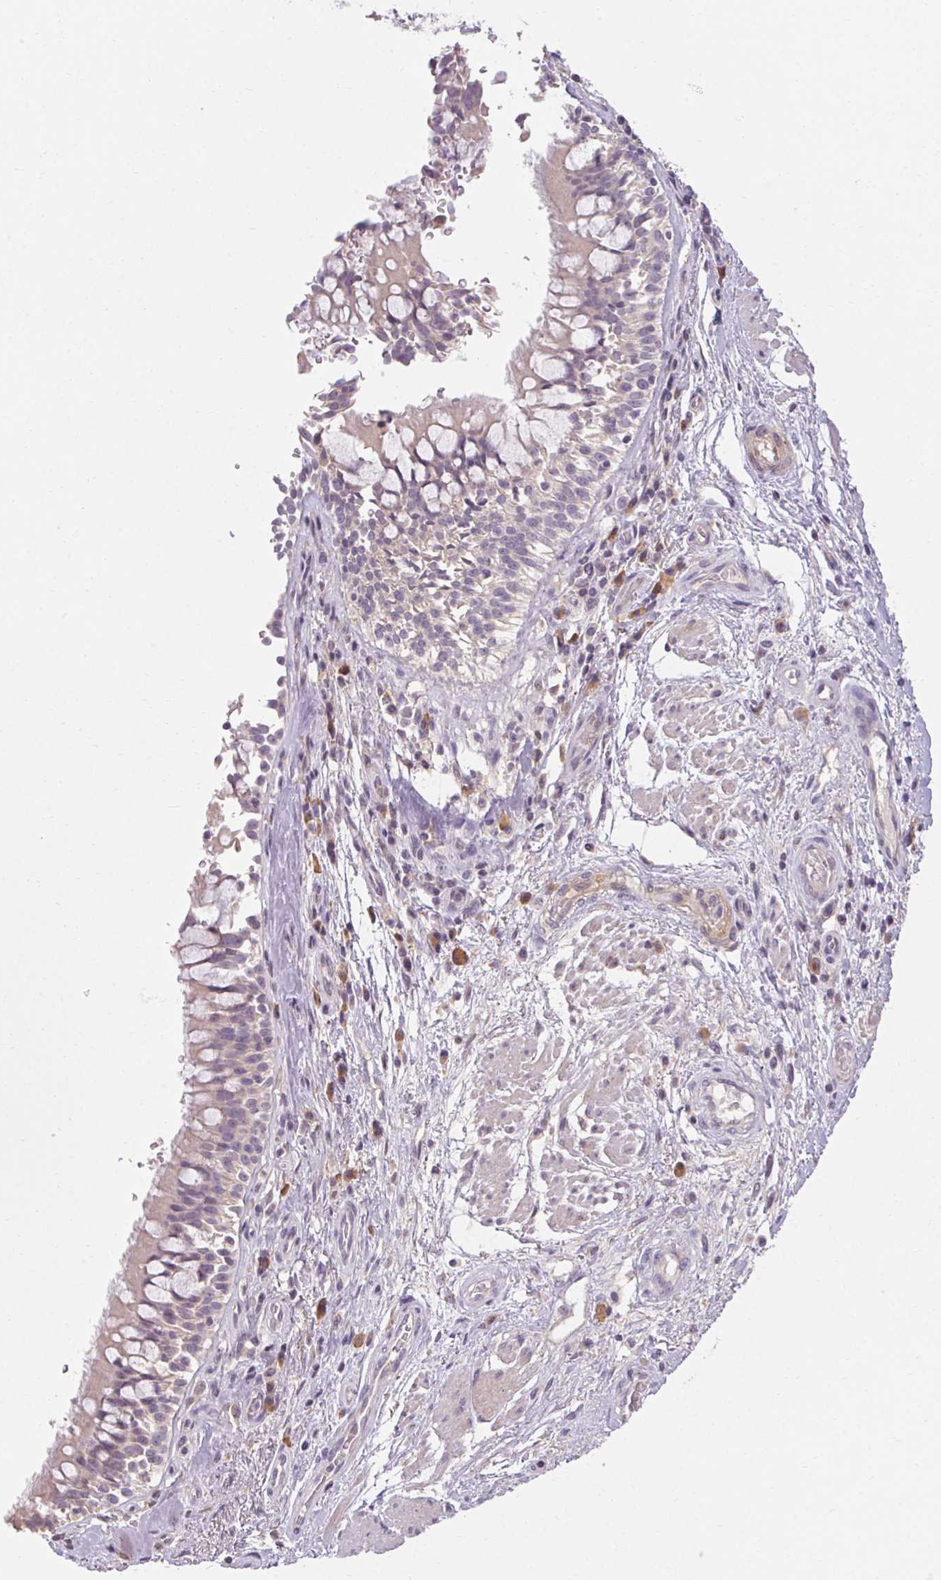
{"staining": {"intensity": "negative", "quantity": "none", "location": "none"}, "tissue": "adipose tissue", "cell_type": "Adipocytes", "image_type": "normal", "snomed": [{"axis": "morphology", "description": "Normal tissue, NOS"}, {"axis": "topography", "description": "Cartilage tissue"}, {"axis": "topography", "description": "Bronchus"}], "caption": "Immunohistochemistry of normal adipose tissue shows no positivity in adipocytes.", "gene": "TMEM52B", "patient": {"sex": "male", "age": 64}}